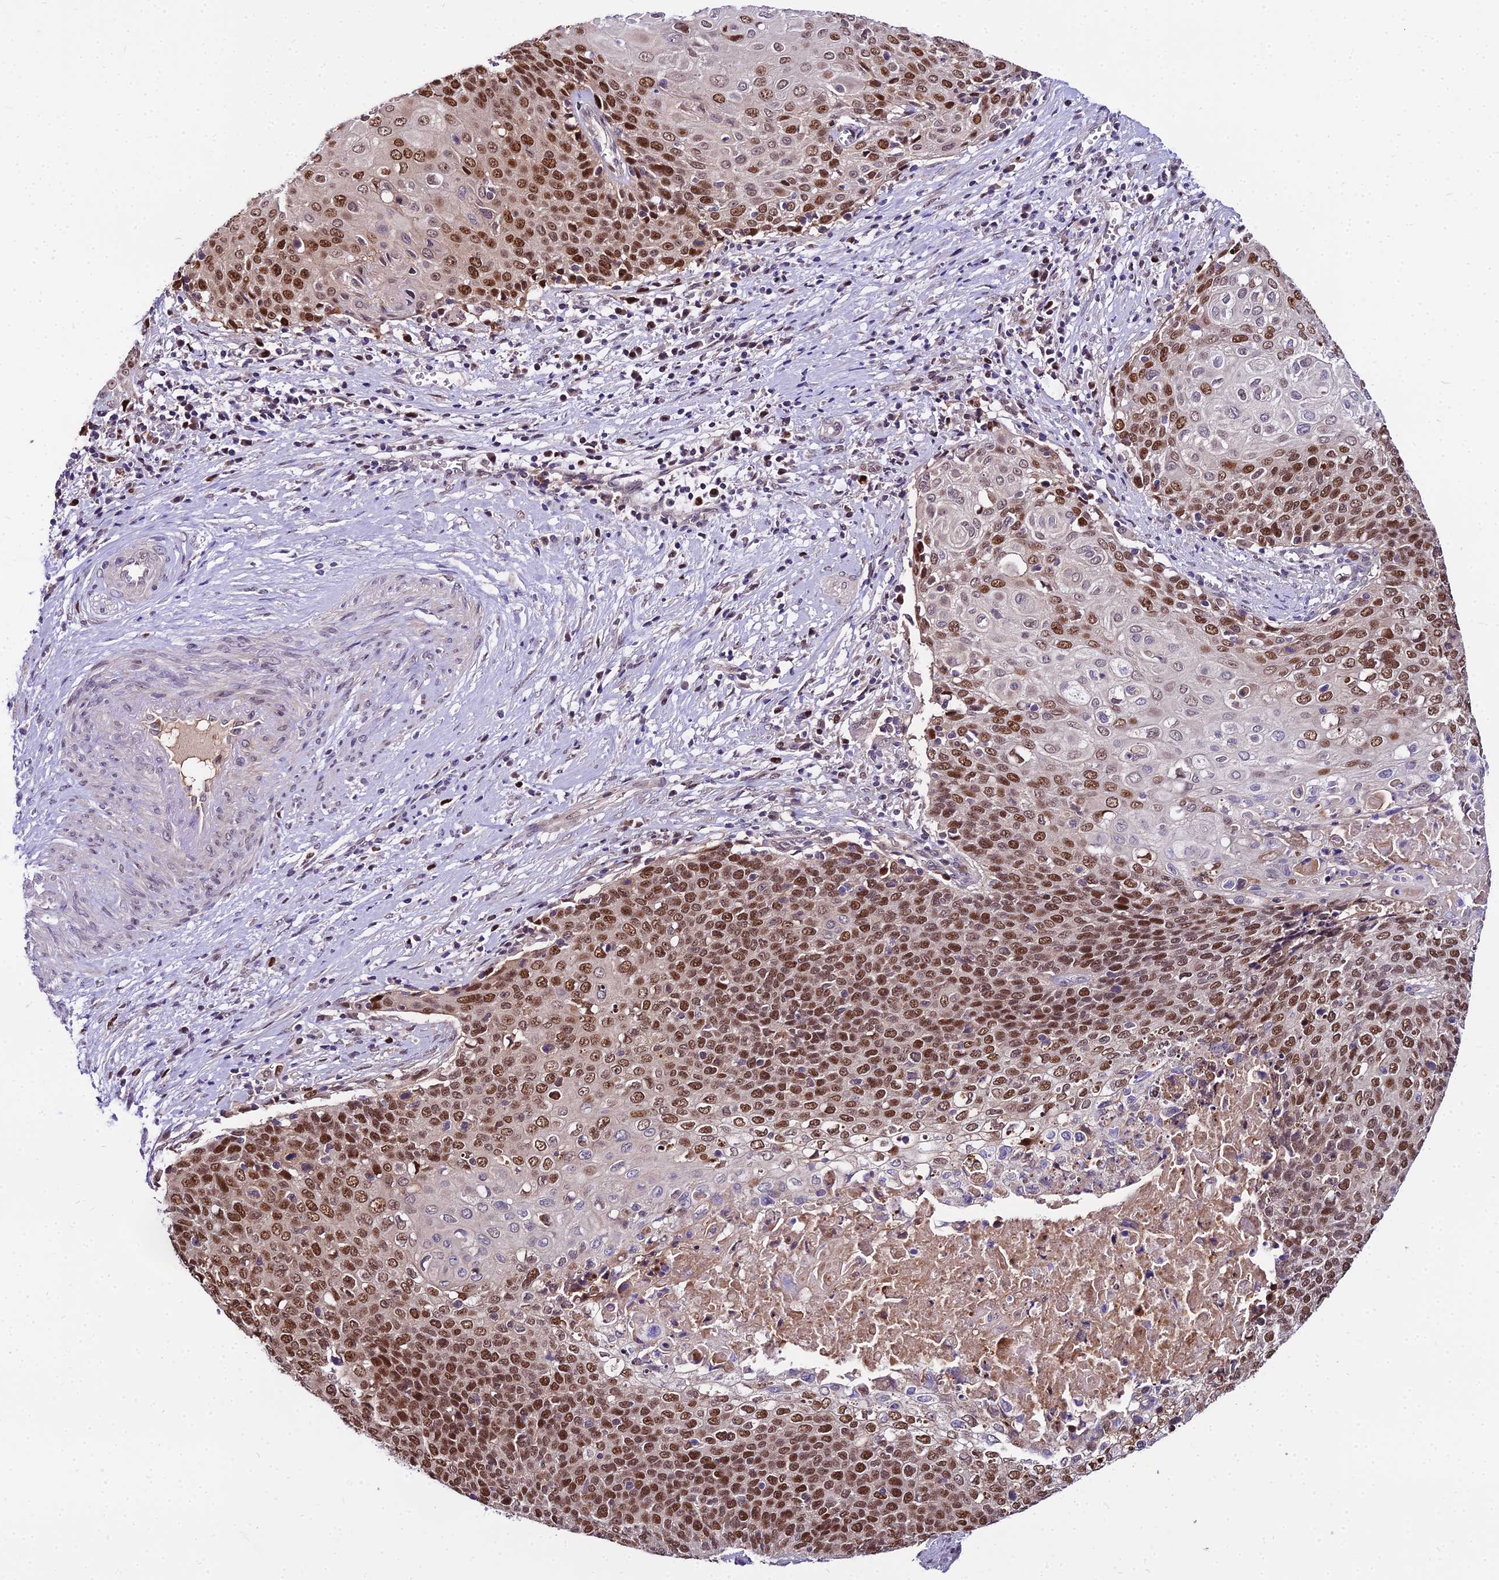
{"staining": {"intensity": "moderate", "quantity": ">75%", "location": "nuclear"}, "tissue": "cervical cancer", "cell_type": "Tumor cells", "image_type": "cancer", "snomed": [{"axis": "morphology", "description": "Squamous cell carcinoma, NOS"}, {"axis": "topography", "description": "Cervix"}], "caption": "Cervical cancer stained with a brown dye reveals moderate nuclear positive staining in approximately >75% of tumor cells.", "gene": "TRIML2", "patient": {"sex": "female", "age": 39}}